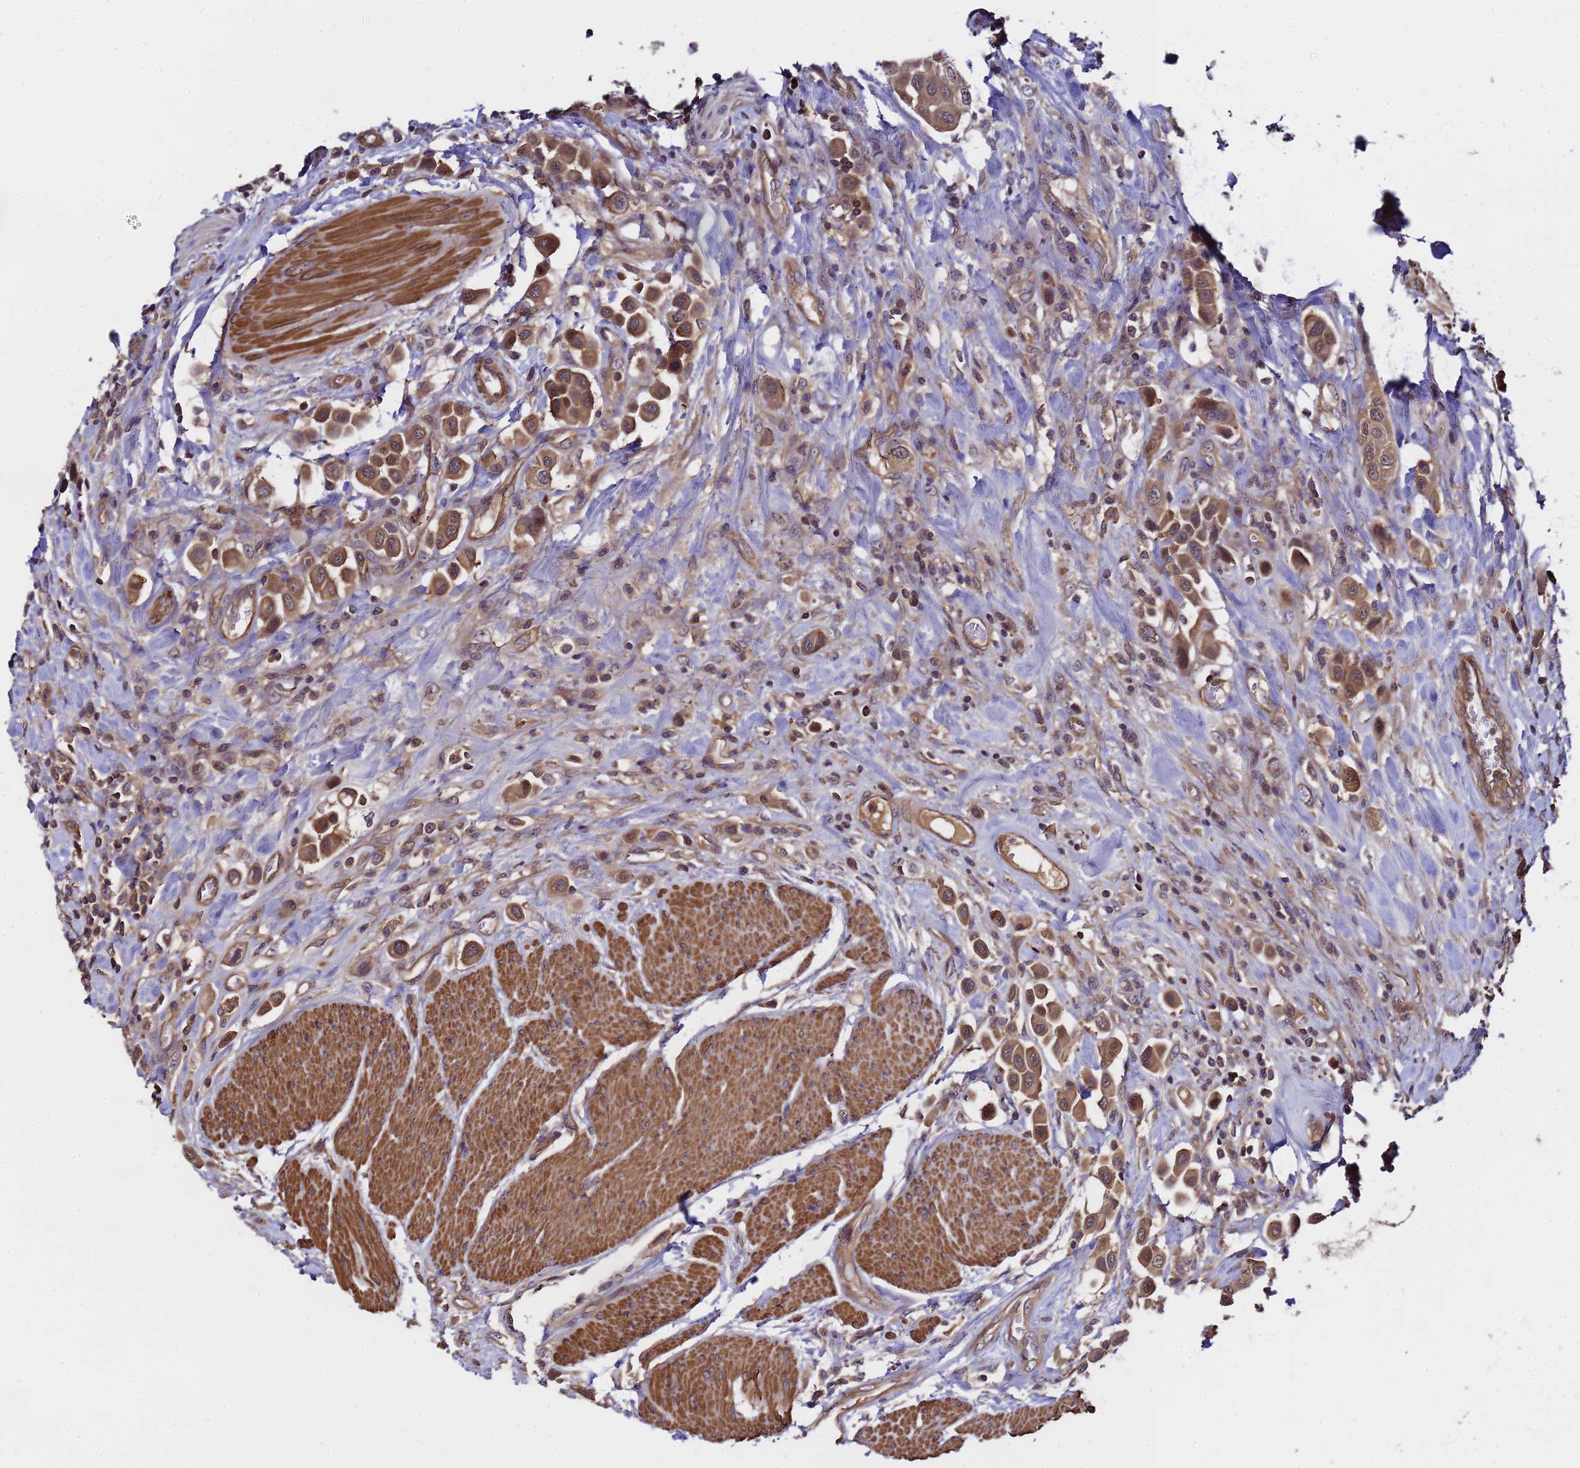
{"staining": {"intensity": "moderate", "quantity": ">75%", "location": "cytoplasmic/membranous,nuclear"}, "tissue": "urothelial cancer", "cell_type": "Tumor cells", "image_type": "cancer", "snomed": [{"axis": "morphology", "description": "Urothelial carcinoma, High grade"}, {"axis": "topography", "description": "Urinary bladder"}], "caption": "Immunohistochemistry of urothelial cancer demonstrates medium levels of moderate cytoplasmic/membranous and nuclear staining in about >75% of tumor cells. (brown staining indicates protein expression, while blue staining denotes nuclei).", "gene": "GSTCD", "patient": {"sex": "male", "age": 50}}